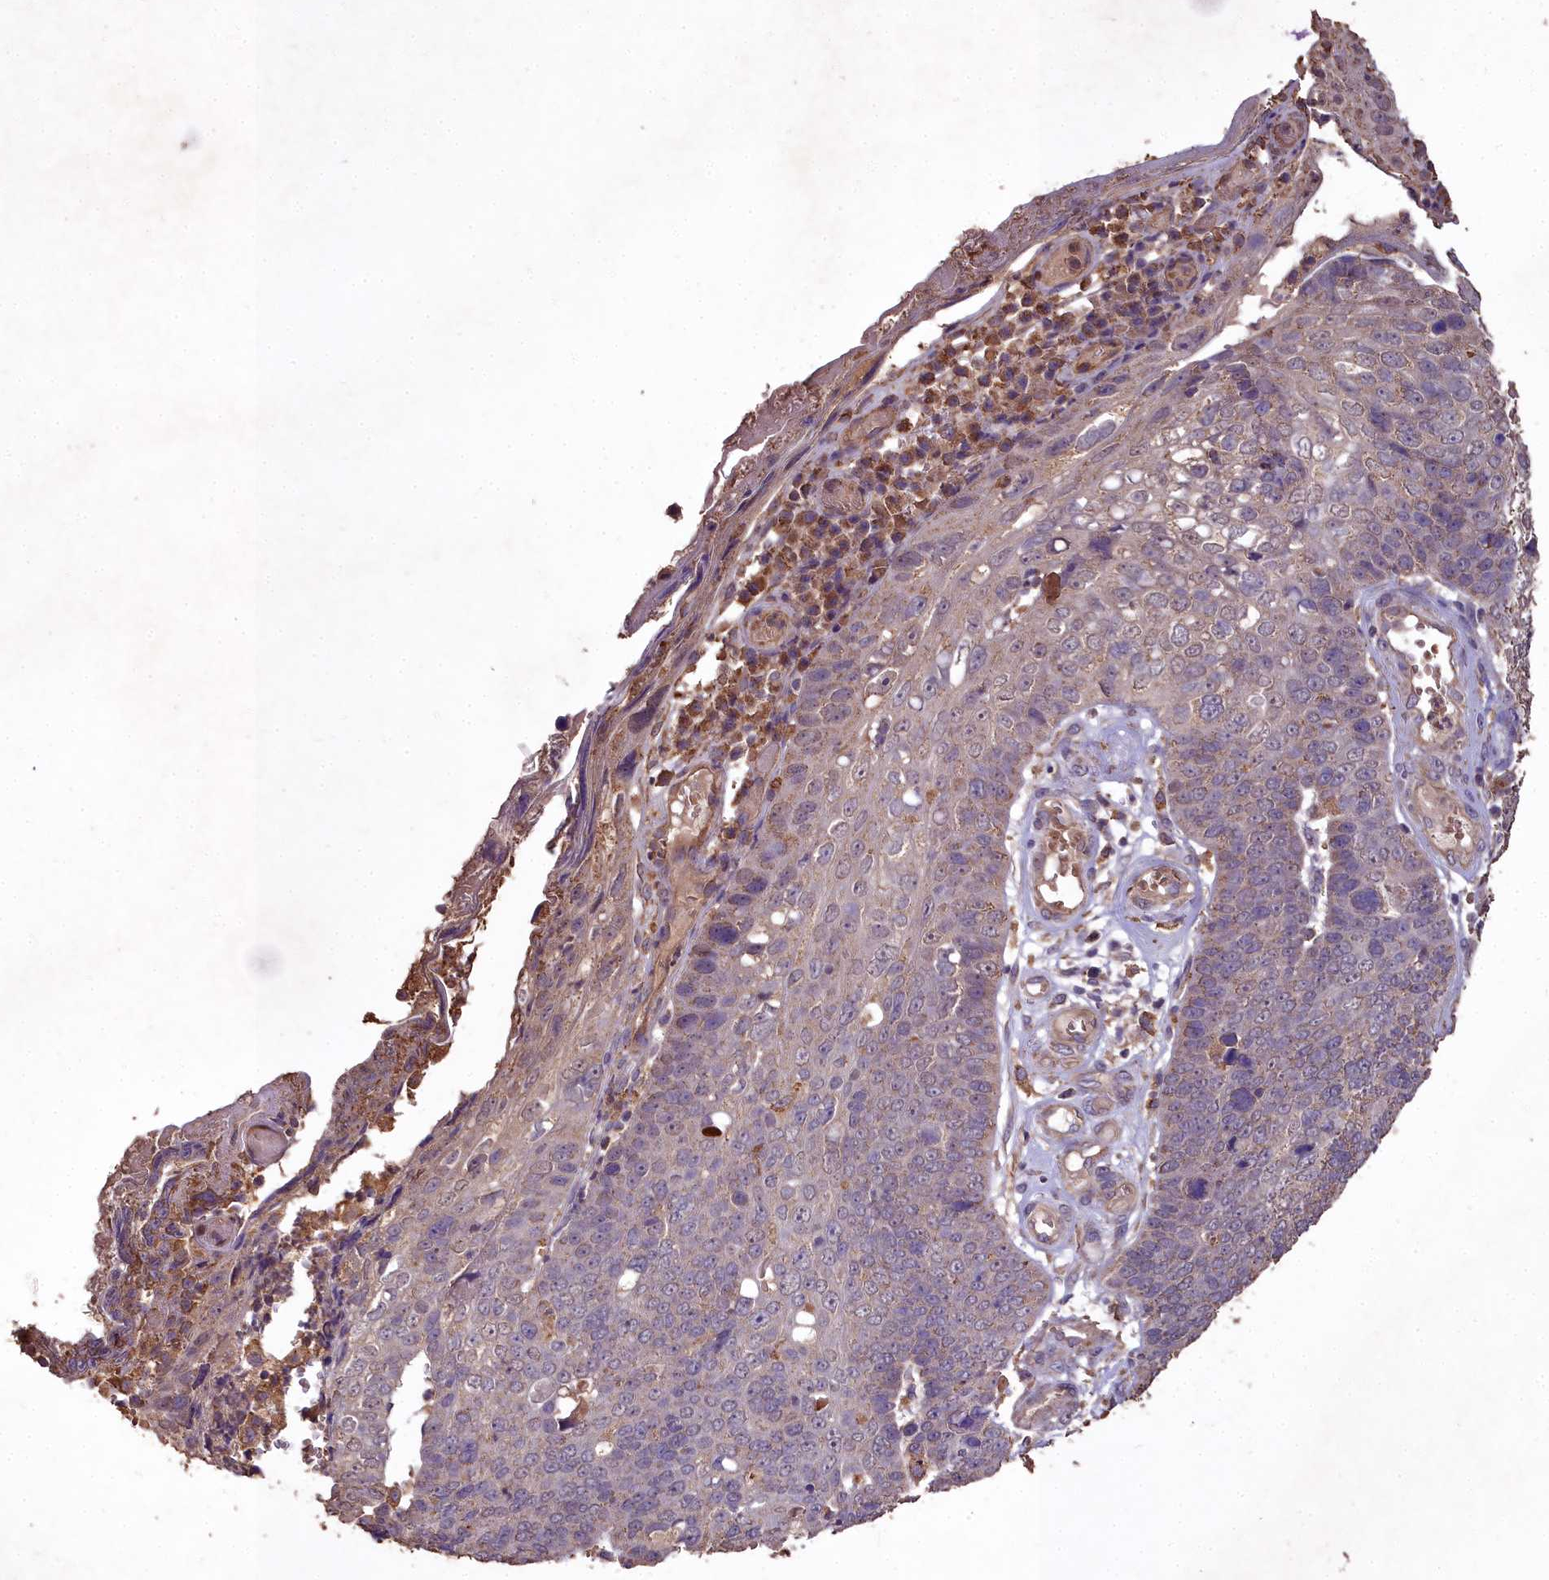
{"staining": {"intensity": "weak", "quantity": "<25%", "location": "cytoplasmic/membranous"}, "tissue": "skin cancer", "cell_type": "Tumor cells", "image_type": "cancer", "snomed": [{"axis": "morphology", "description": "Squamous cell carcinoma, NOS"}, {"axis": "topography", "description": "Skin"}], "caption": "This photomicrograph is of skin squamous cell carcinoma stained with immunohistochemistry to label a protein in brown with the nuclei are counter-stained blue. There is no positivity in tumor cells. The staining is performed using DAB brown chromogen with nuclei counter-stained in using hematoxylin.", "gene": "CEMIP2", "patient": {"sex": "male", "age": 71}}